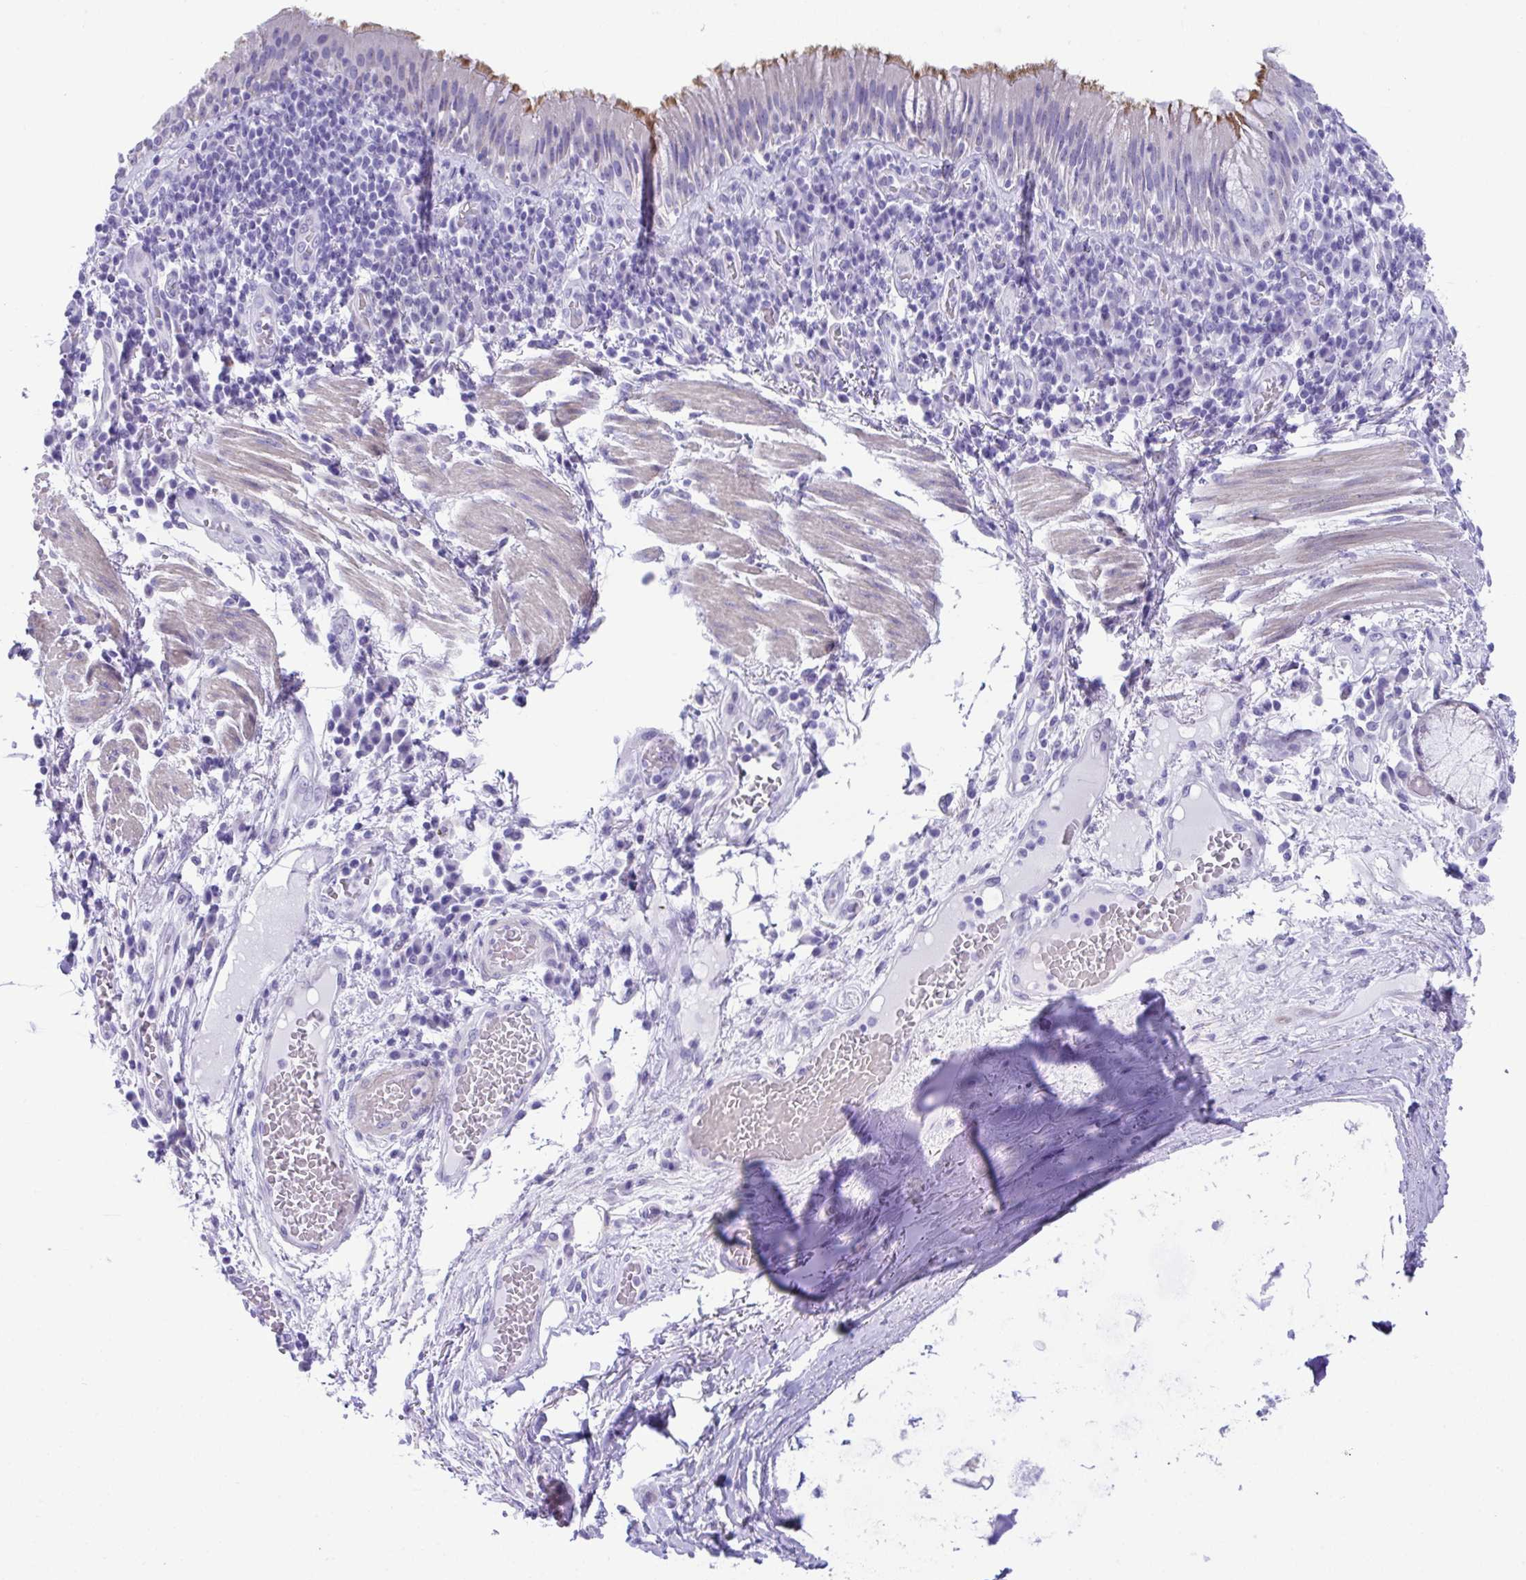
{"staining": {"intensity": "moderate", "quantity": "25%-75%", "location": "cytoplasmic/membranous"}, "tissue": "bronchus", "cell_type": "Respiratory epithelial cells", "image_type": "normal", "snomed": [{"axis": "morphology", "description": "Normal tissue, NOS"}, {"axis": "topography", "description": "Cartilage tissue"}, {"axis": "topography", "description": "Bronchus"}], "caption": "Moderate cytoplasmic/membranous expression is appreciated in approximately 25%-75% of respiratory epithelial cells in unremarkable bronchus.", "gene": "ISL1", "patient": {"sex": "male", "age": 56}}